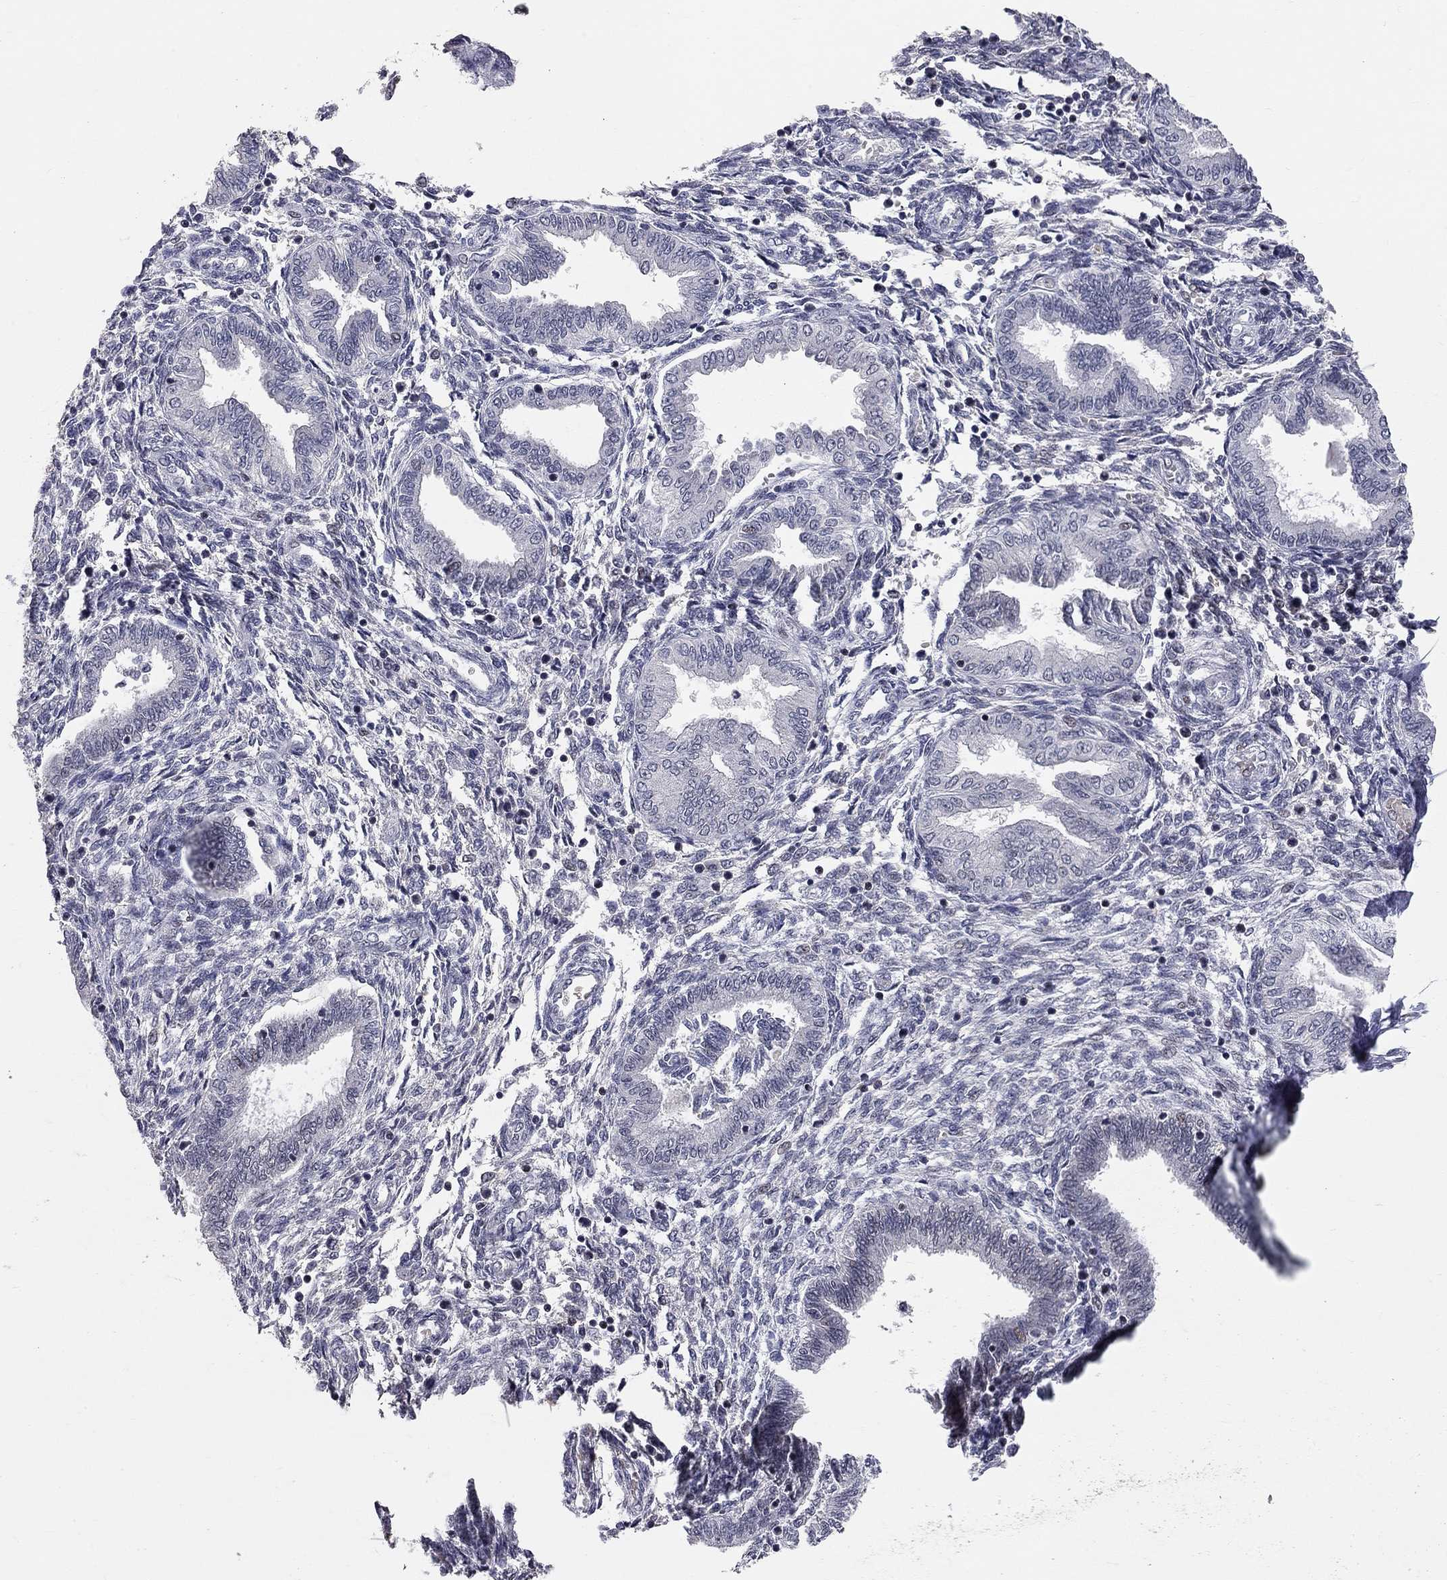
{"staining": {"intensity": "negative", "quantity": "none", "location": "none"}, "tissue": "endometrium", "cell_type": "Cells in endometrial stroma", "image_type": "normal", "snomed": [{"axis": "morphology", "description": "Normal tissue, NOS"}, {"axis": "topography", "description": "Endometrium"}], "caption": "This photomicrograph is of benign endometrium stained with immunohistochemistry to label a protein in brown with the nuclei are counter-stained blue. There is no expression in cells in endometrial stroma. The staining is performed using DAB brown chromogen with nuclei counter-stained in using hematoxylin.", "gene": "HDAC3", "patient": {"sex": "female", "age": 42}}